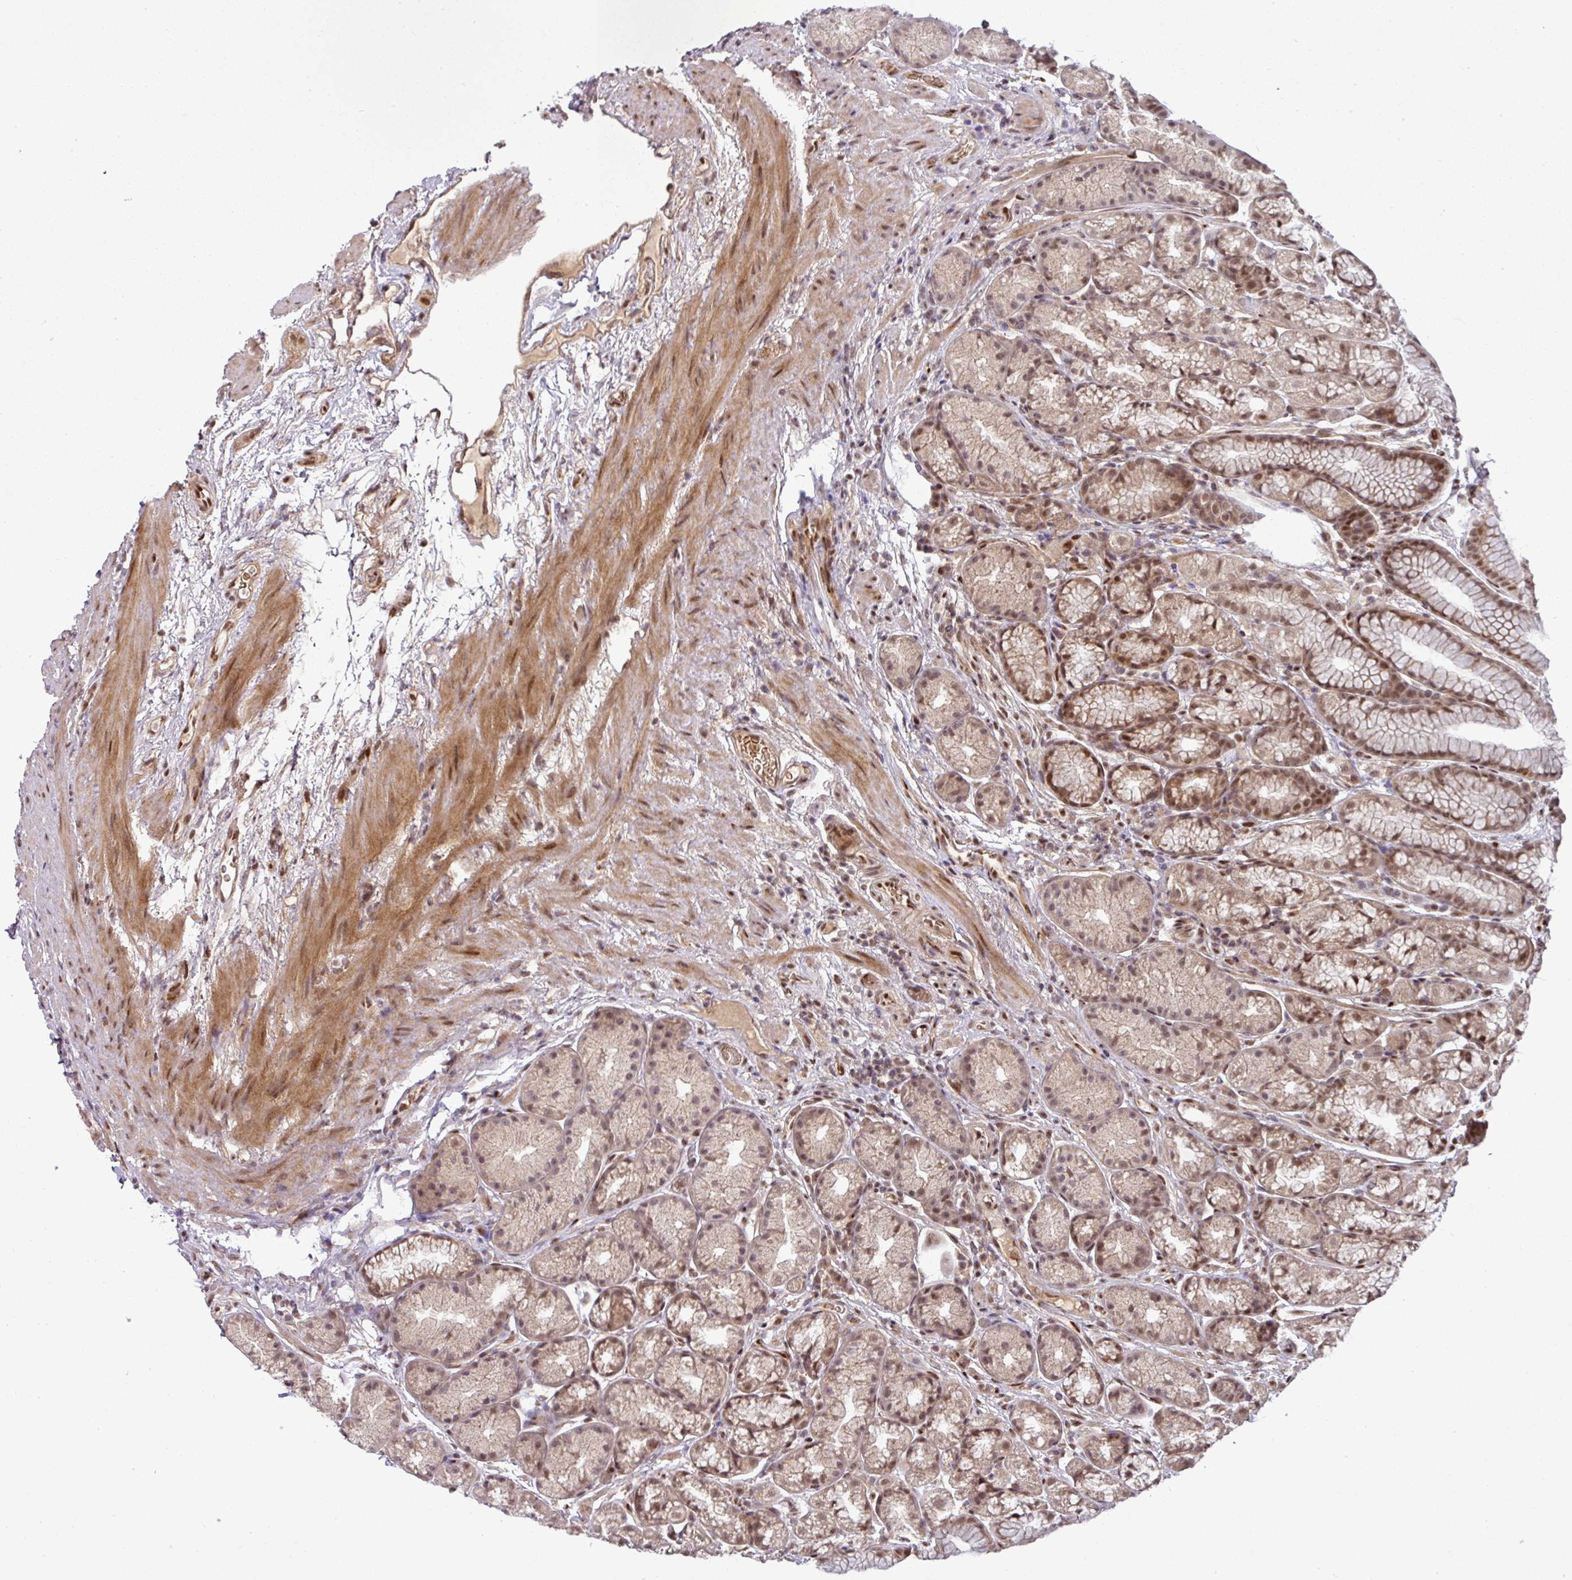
{"staining": {"intensity": "moderate", "quantity": "25%-75%", "location": "nuclear"}, "tissue": "stomach", "cell_type": "Glandular cells", "image_type": "normal", "snomed": [{"axis": "morphology", "description": "Normal tissue, NOS"}, {"axis": "topography", "description": "Stomach, lower"}], "caption": "DAB (3,3'-diaminobenzidine) immunohistochemical staining of unremarkable stomach displays moderate nuclear protein staining in about 25%-75% of glandular cells. The staining was performed using DAB (3,3'-diaminobenzidine) to visualize the protein expression in brown, while the nuclei were stained in blue with hematoxylin (Magnification: 20x).", "gene": "CIC", "patient": {"sex": "male", "age": 67}}